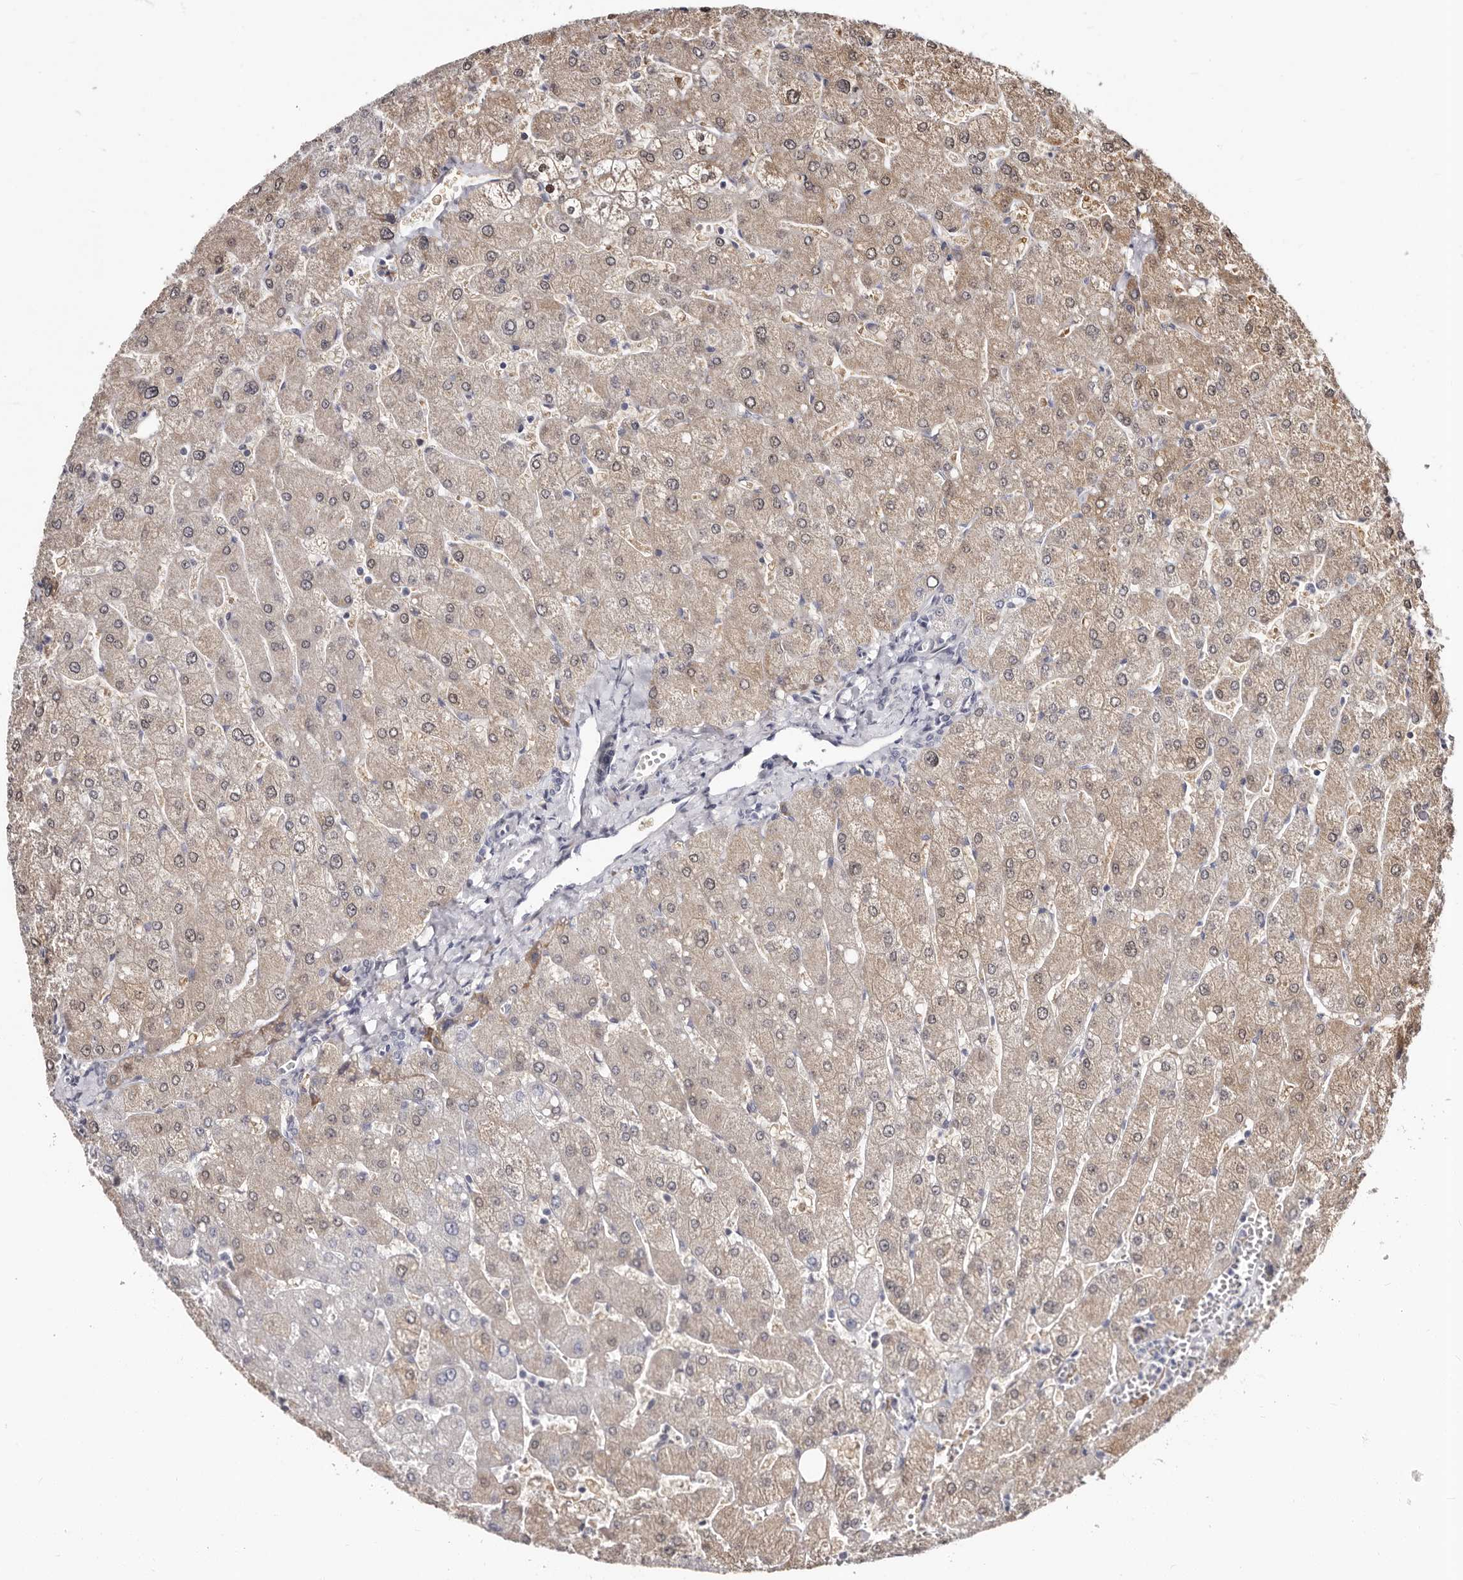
{"staining": {"intensity": "weak", "quantity": "25%-75%", "location": "cytoplasmic/membranous"}, "tissue": "liver", "cell_type": "Cholangiocytes", "image_type": "normal", "snomed": [{"axis": "morphology", "description": "Normal tissue, NOS"}, {"axis": "topography", "description": "Liver"}], "caption": "IHC of unremarkable liver demonstrates low levels of weak cytoplasmic/membranous positivity in about 25%-75% of cholangiocytes. The staining was performed using DAB, with brown indicating positive protein expression. Nuclei are stained blue with hematoxylin.", "gene": "PHF20L1", "patient": {"sex": "male", "age": 55}}